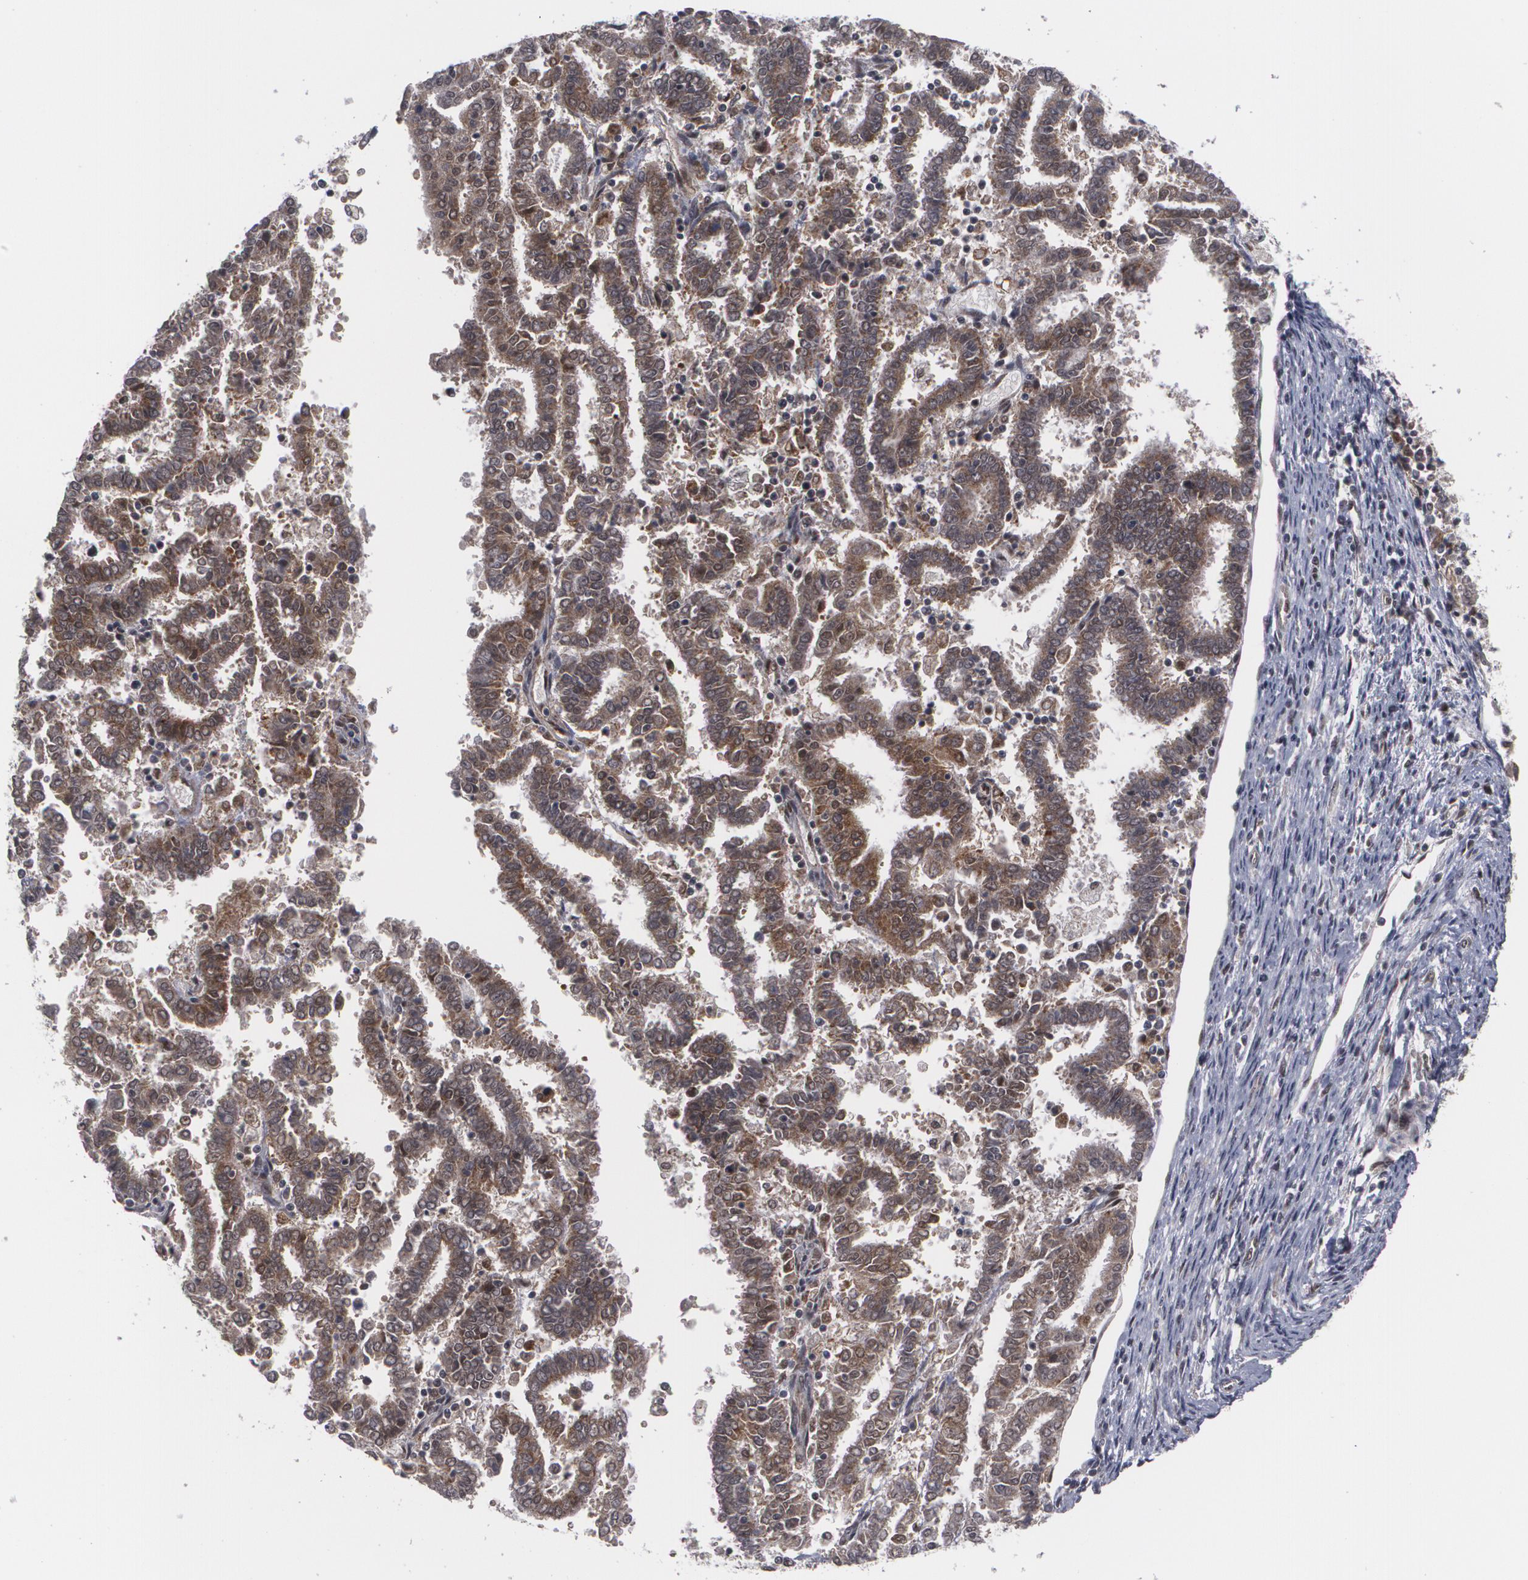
{"staining": {"intensity": "strong", "quantity": "25%-75%", "location": "nuclear"}, "tissue": "endometrial cancer", "cell_type": "Tumor cells", "image_type": "cancer", "snomed": [{"axis": "morphology", "description": "Adenocarcinoma, NOS"}, {"axis": "topography", "description": "Uterus"}], "caption": "A micrograph of human endometrial adenocarcinoma stained for a protein reveals strong nuclear brown staining in tumor cells.", "gene": "INTS6", "patient": {"sex": "female", "age": 83}}